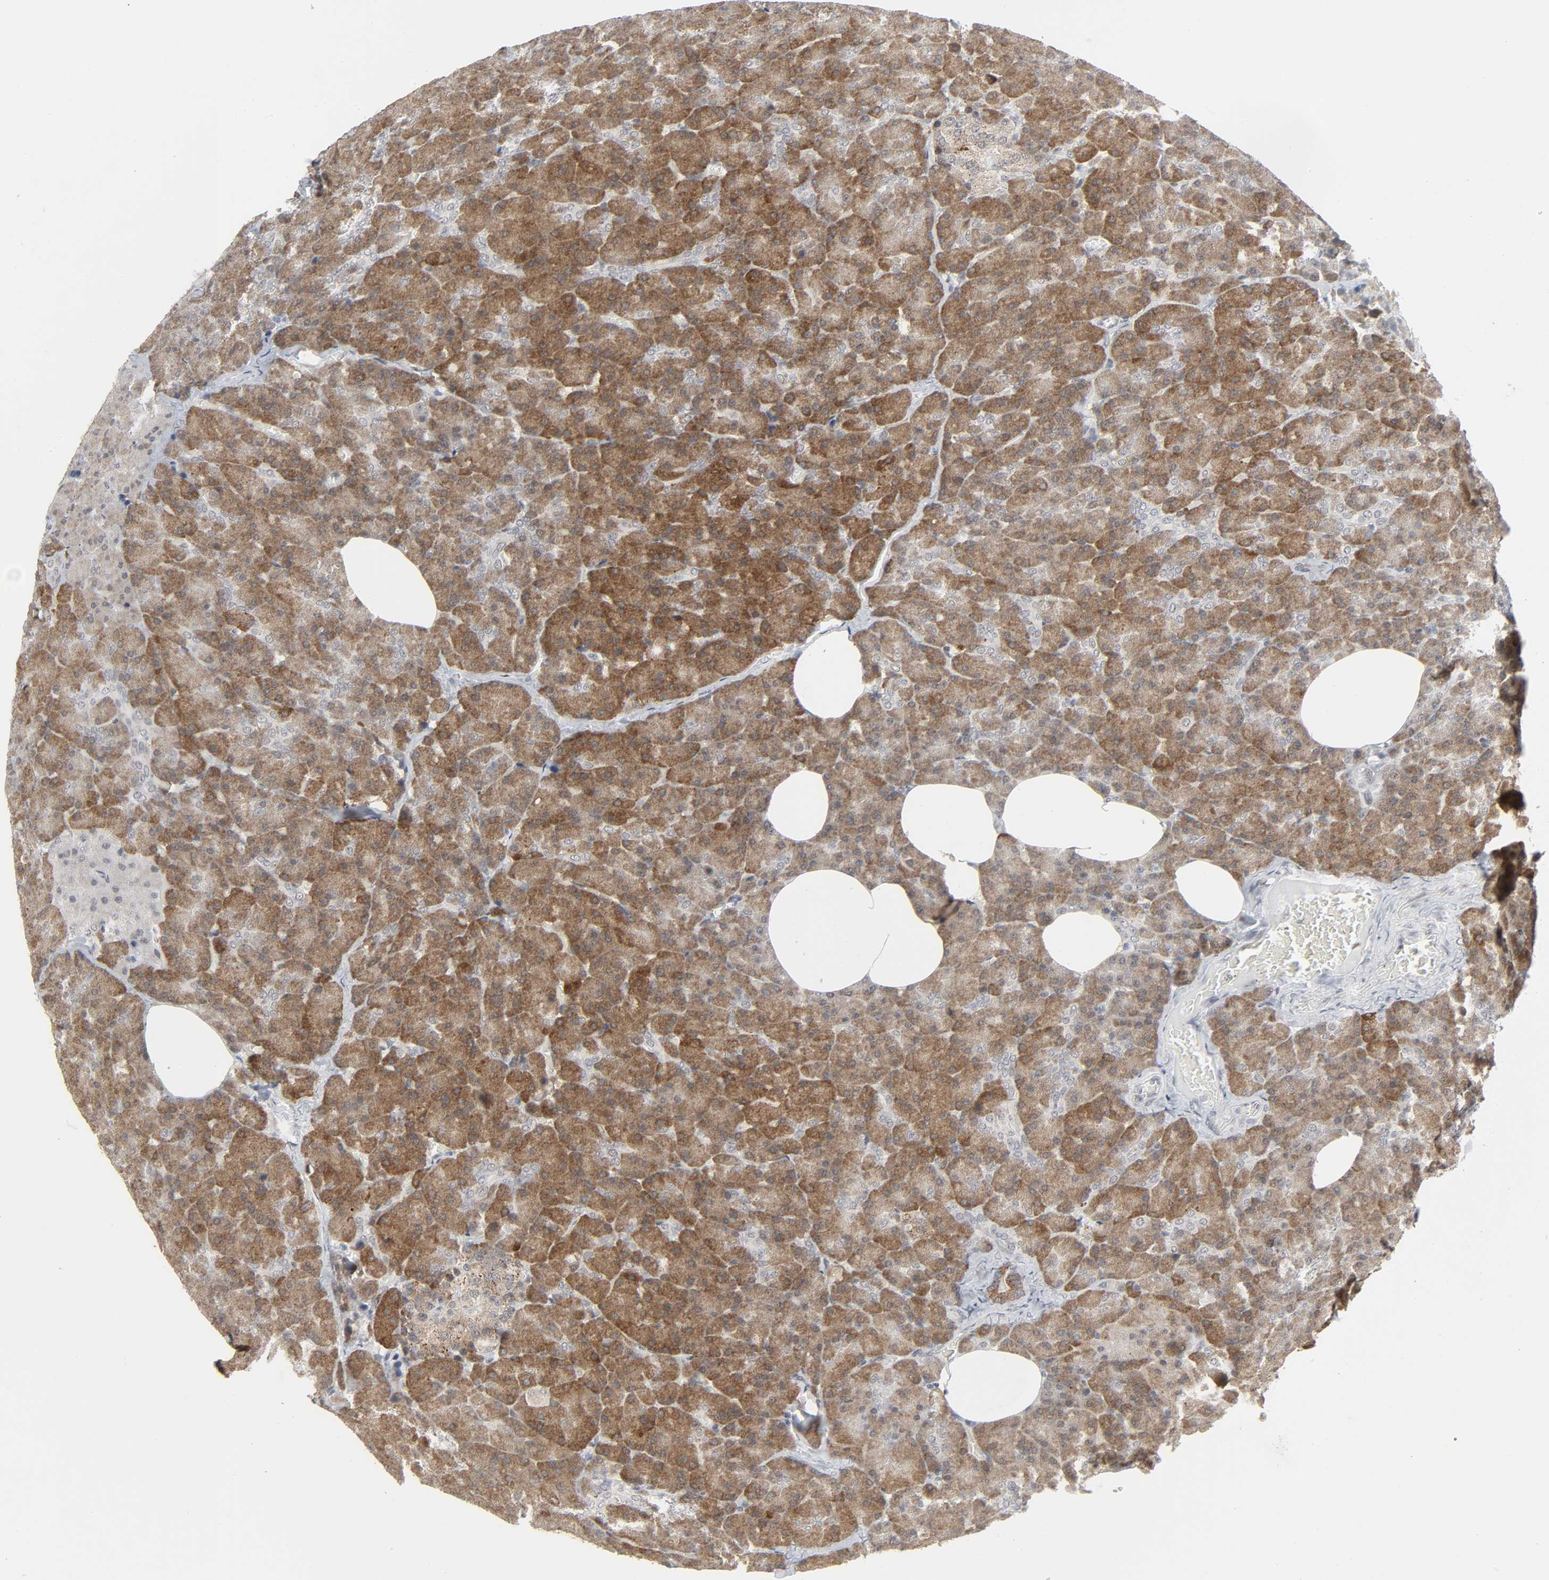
{"staining": {"intensity": "strong", "quantity": ">75%", "location": "cytoplasmic/membranous"}, "tissue": "pancreas", "cell_type": "Exocrine glandular cells", "image_type": "normal", "snomed": [{"axis": "morphology", "description": "Normal tissue, NOS"}, {"axis": "topography", "description": "Pancreas"}], "caption": "A high-resolution image shows IHC staining of normal pancreas, which shows strong cytoplasmic/membranous positivity in about >75% of exocrine glandular cells. (Brightfield microscopy of DAB IHC at high magnification).", "gene": "MUC1", "patient": {"sex": "female", "age": 35}}